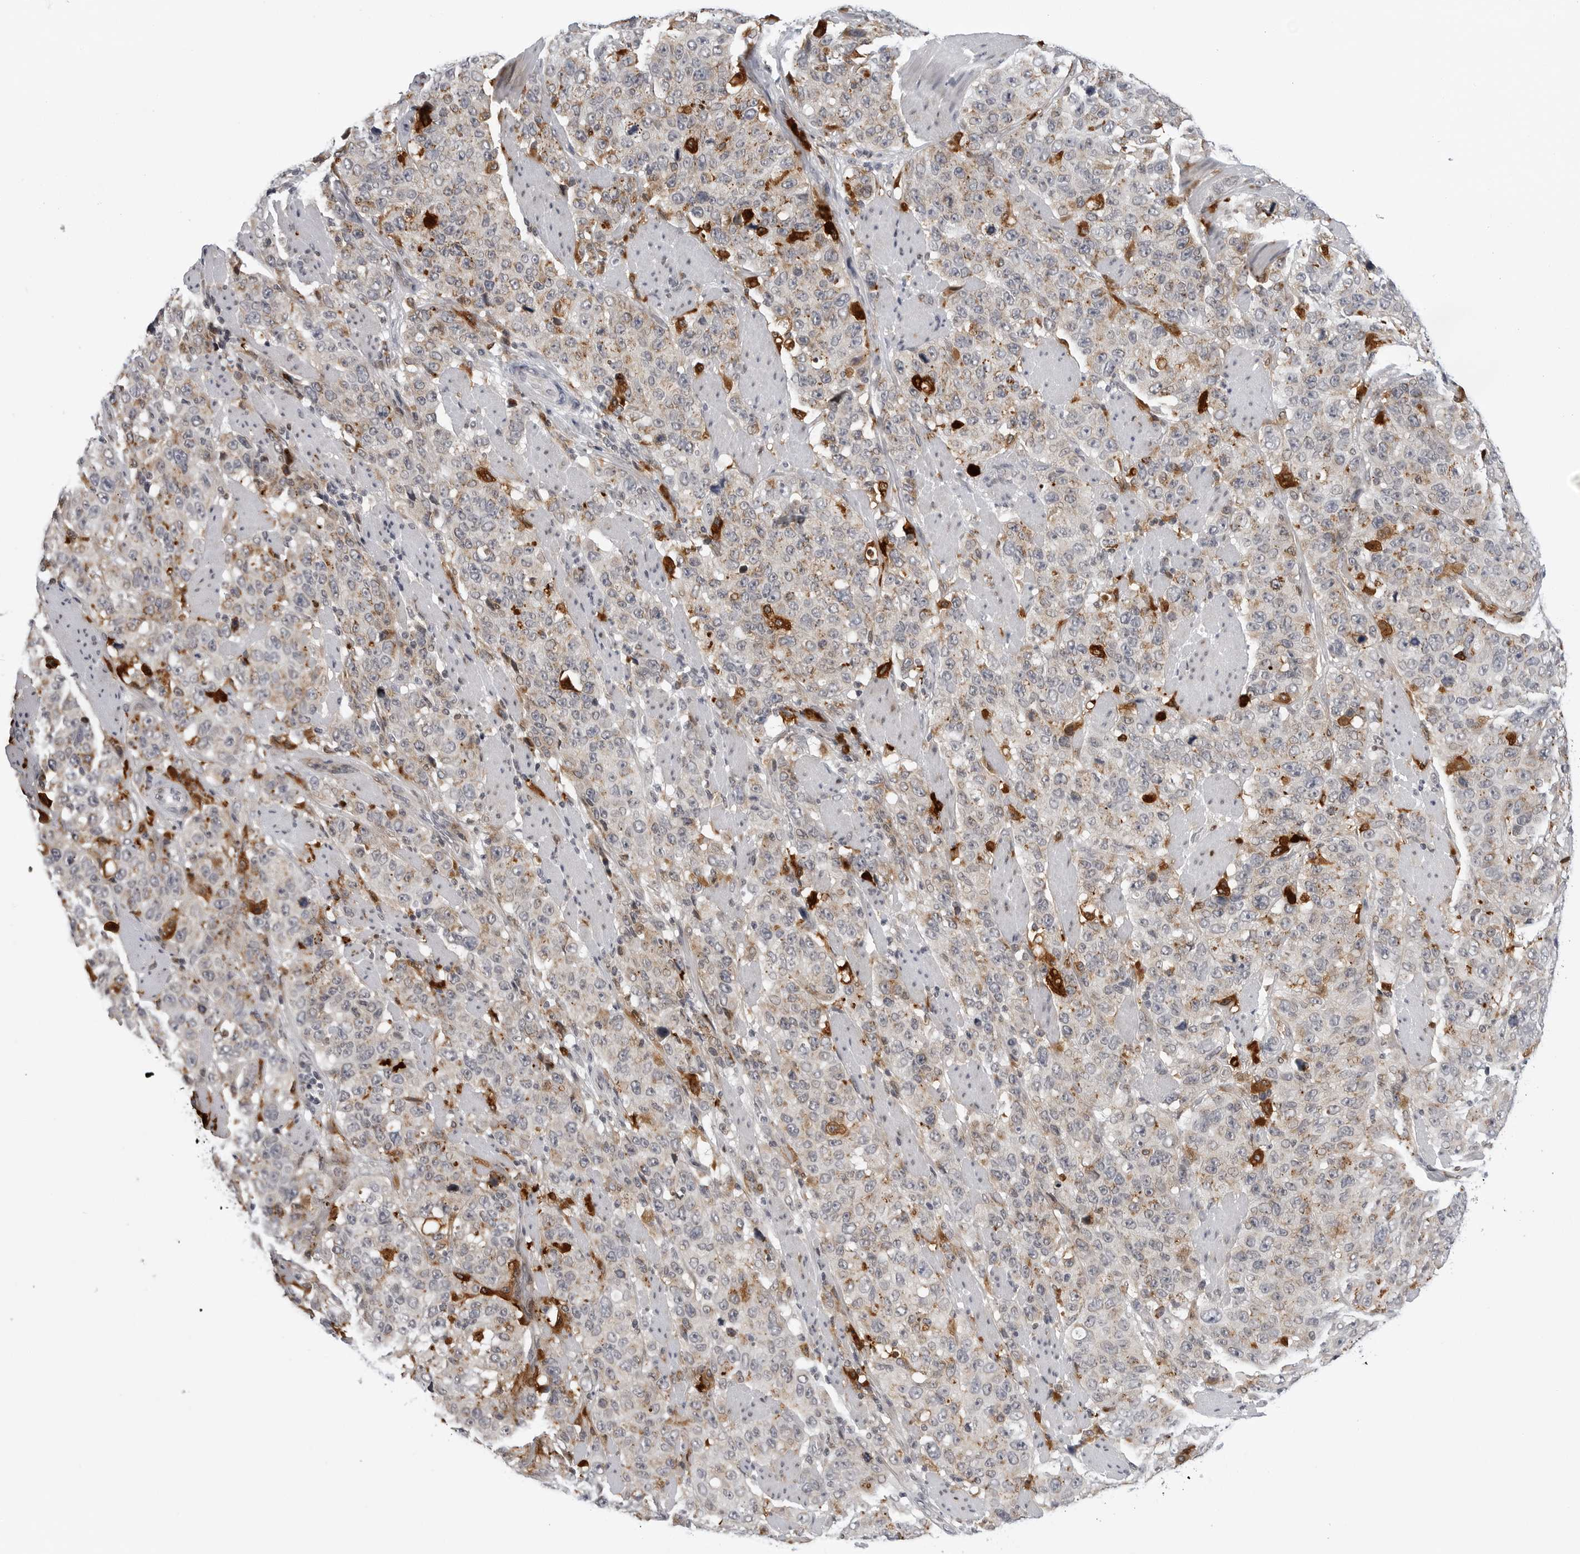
{"staining": {"intensity": "weak", "quantity": "<25%", "location": "cytoplasmic/membranous"}, "tissue": "stomach cancer", "cell_type": "Tumor cells", "image_type": "cancer", "snomed": [{"axis": "morphology", "description": "Adenocarcinoma, NOS"}, {"axis": "topography", "description": "Stomach"}], "caption": "This is an immunohistochemistry (IHC) image of human adenocarcinoma (stomach). There is no expression in tumor cells.", "gene": "CDK20", "patient": {"sex": "male", "age": 48}}